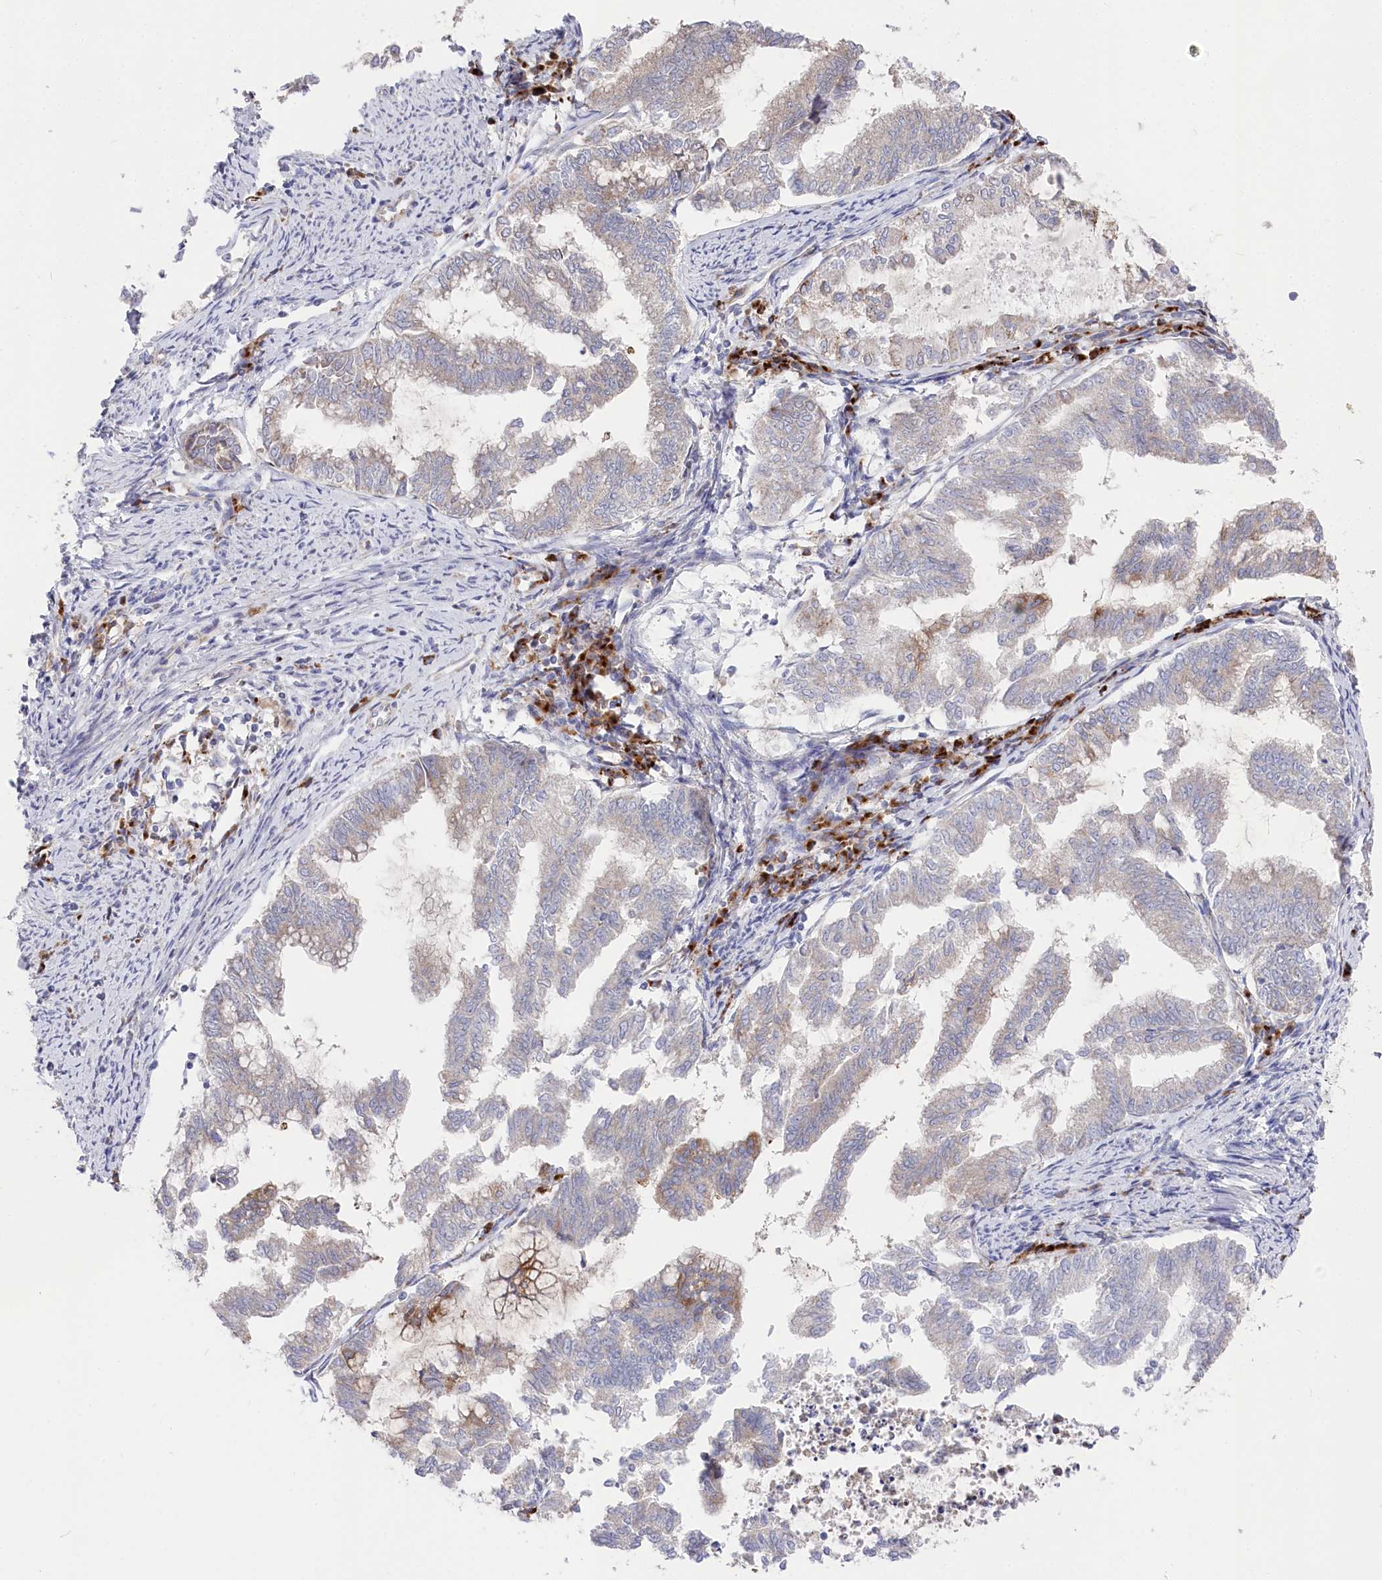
{"staining": {"intensity": "negative", "quantity": "none", "location": "none"}, "tissue": "endometrial cancer", "cell_type": "Tumor cells", "image_type": "cancer", "snomed": [{"axis": "morphology", "description": "Adenocarcinoma, NOS"}, {"axis": "topography", "description": "Endometrium"}], "caption": "Tumor cells are negative for protein expression in human endometrial cancer (adenocarcinoma).", "gene": "POGLUT1", "patient": {"sex": "female", "age": 79}}